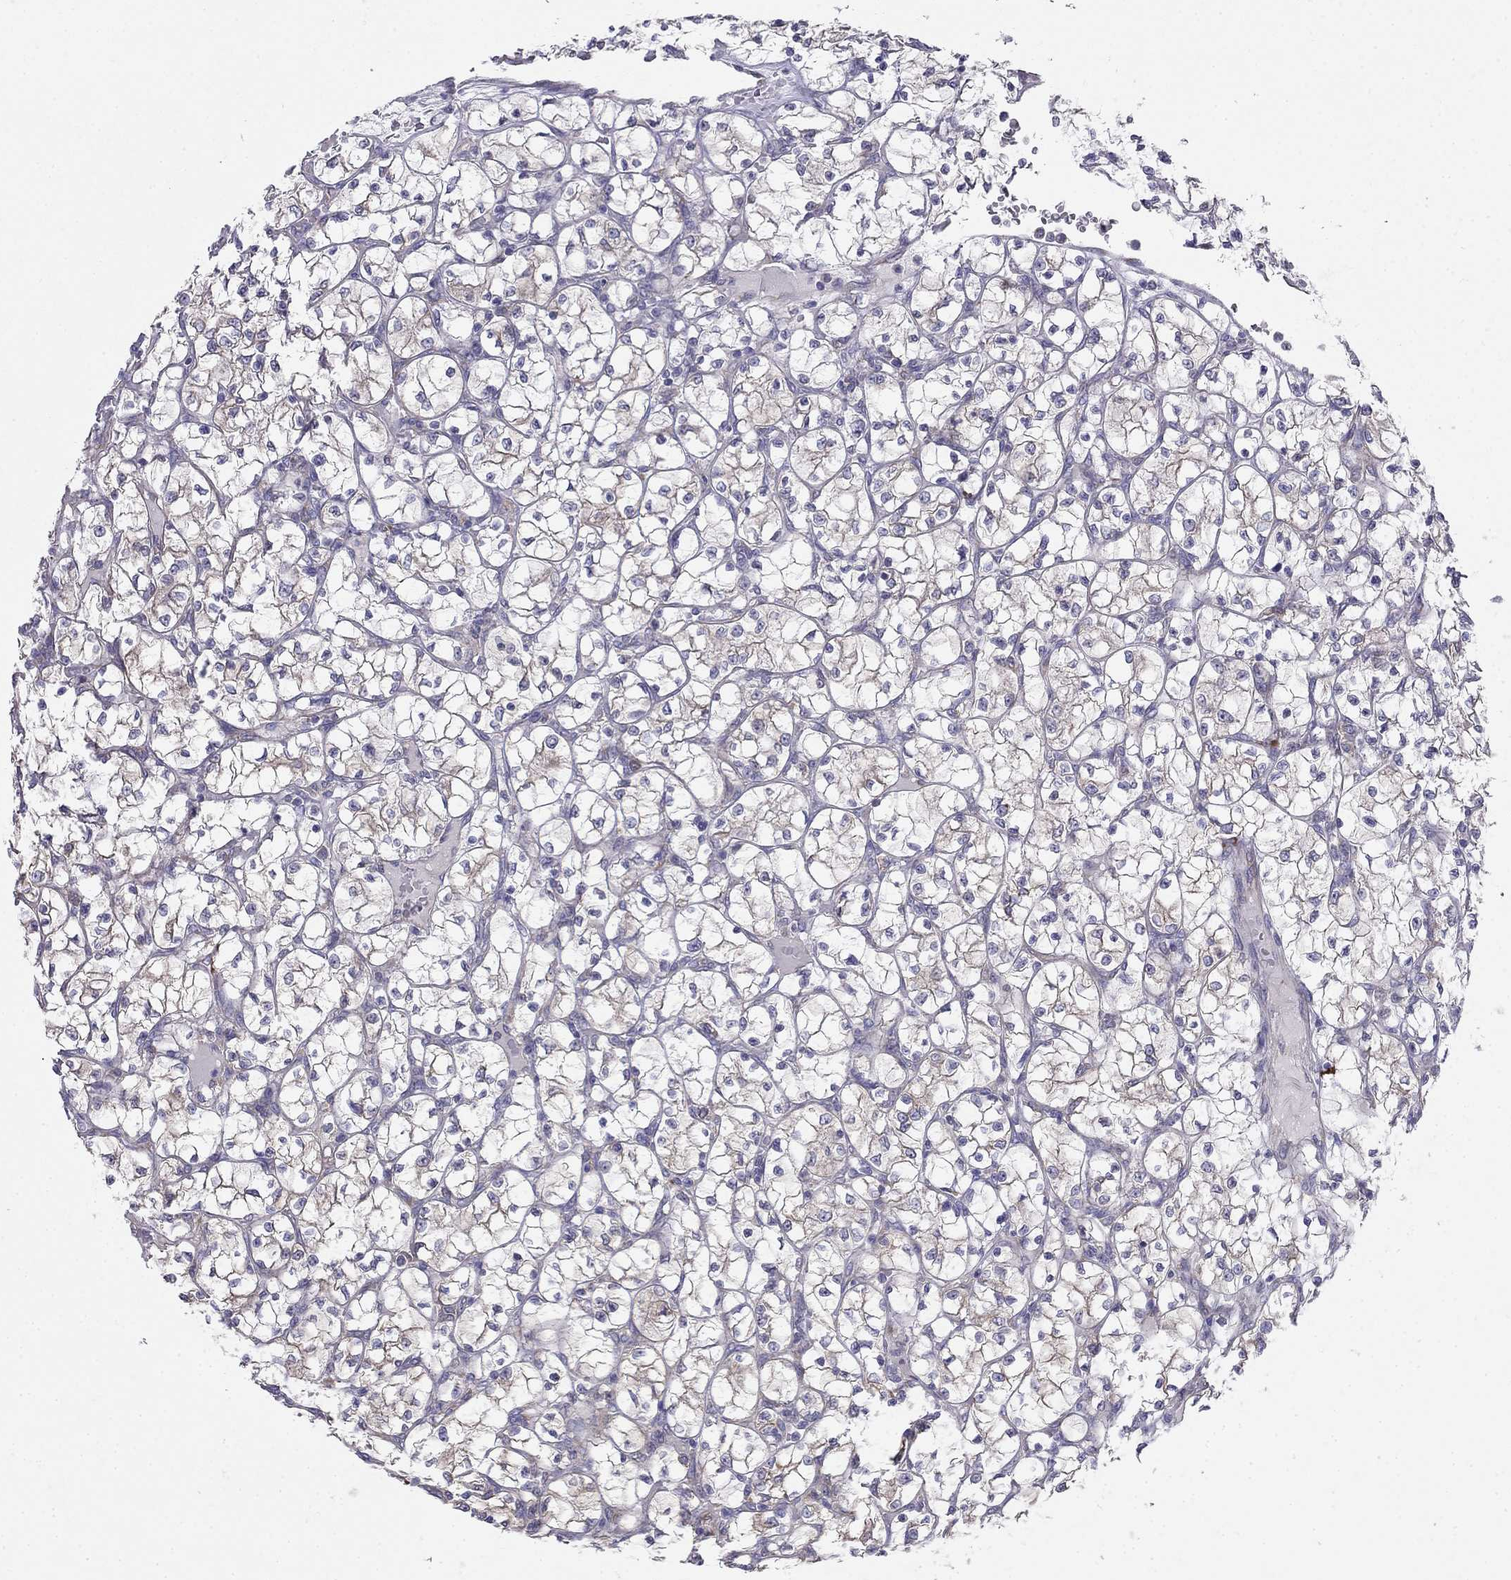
{"staining": {"intensity": "weak", "quantity": "25%-75%", "location": "cytoplasmic/membranous"}, "tissue": "renal cancer", "cell_type": "Tumor cells", "image_type": "cancer", "snomed": [{"axis": "morphology", "description": "Adenocarcinoma, NOS"}, {"axis": "topography", "description": "Kidney"}], "caption": "Adenocarcinoma (renal) stained with a protein marker reveals weak staining in tumor cells.", "gene": "LONRF2", "patient": {"sex": "female", "age": 64}}